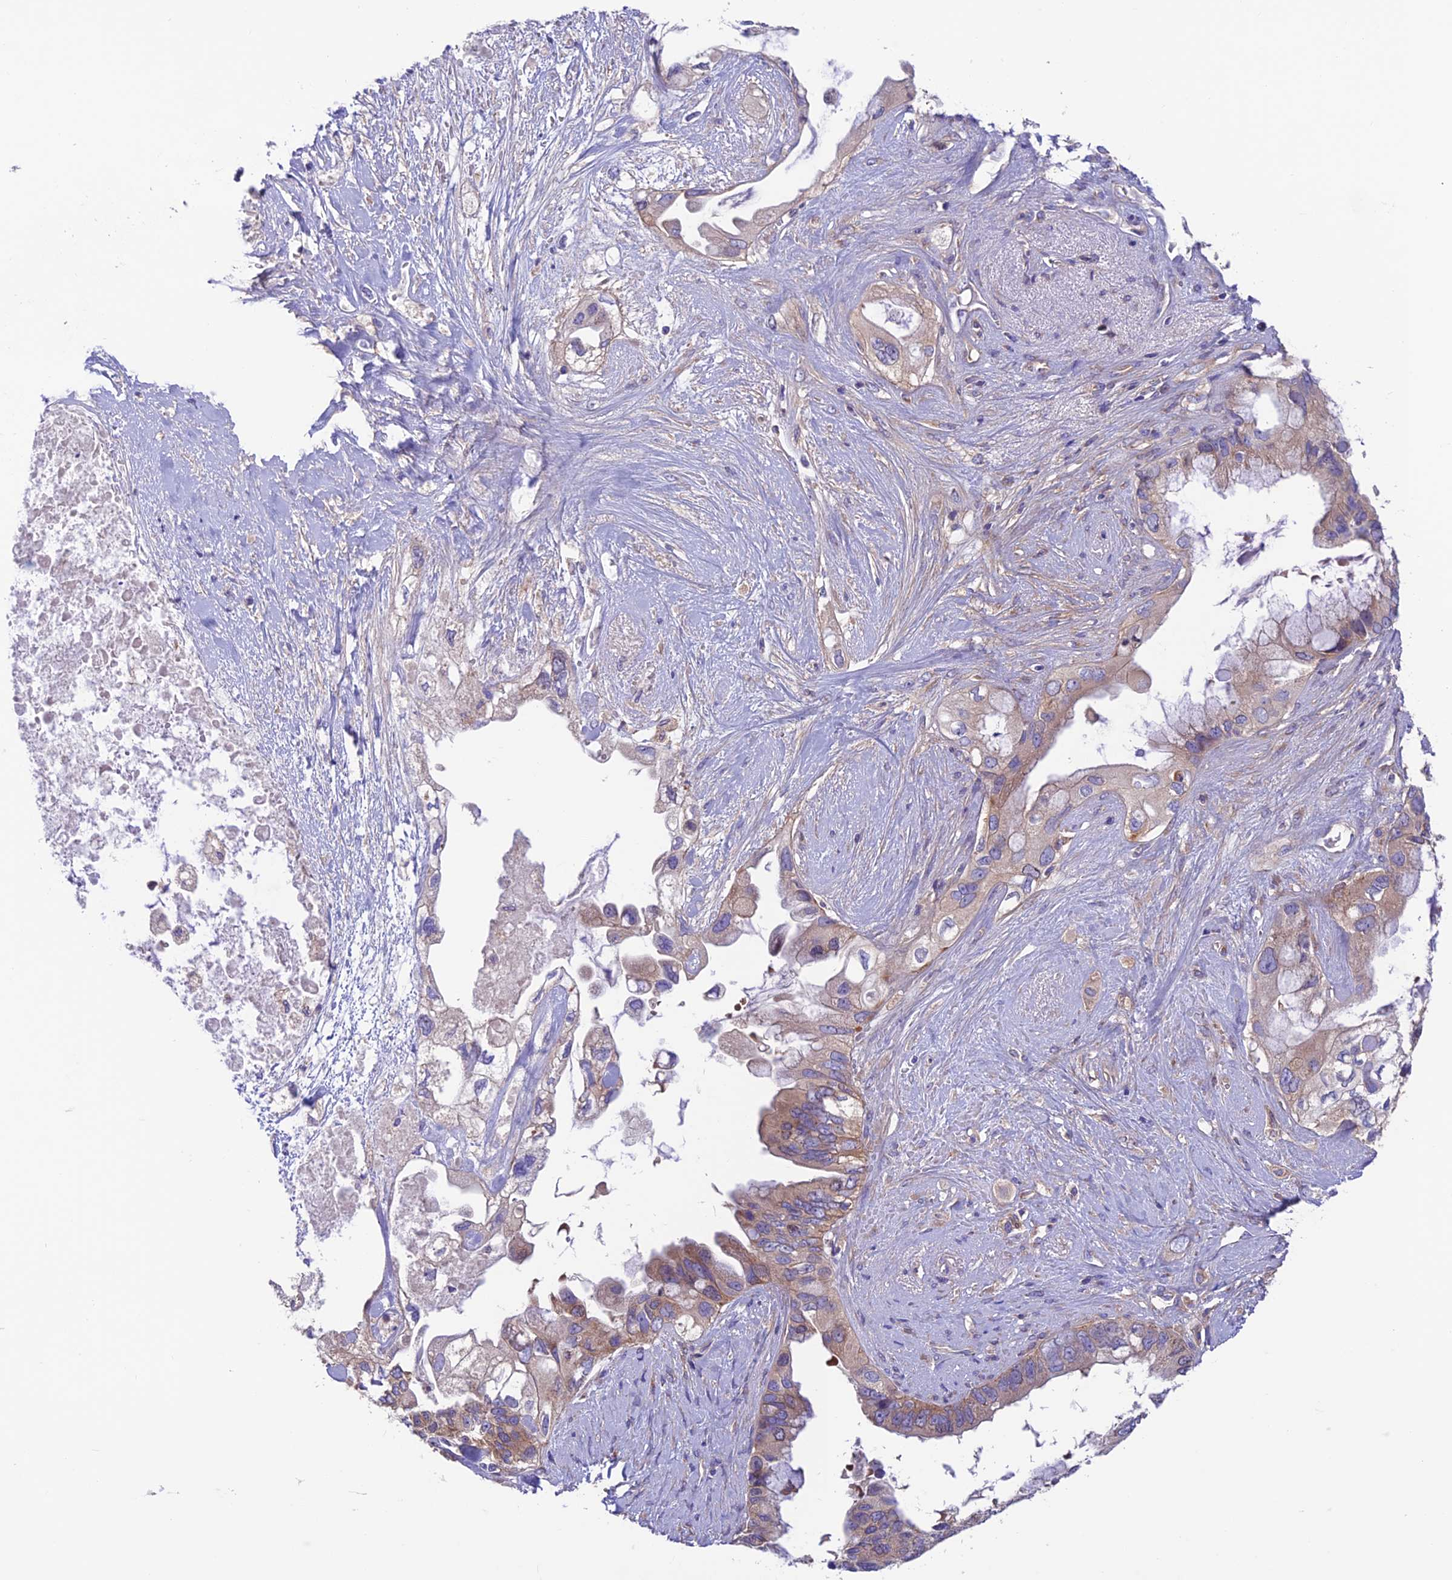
{"staining": {"intensity": "moderate", "quantity": ">75%", "location": "cytoplasmic/membranous"}, "tissue": "pancreatic cancer", "cell_type": "Tumor cells", "image_type": "cancer", "snomed": [{"axis": "morphology", "description": "Adenocarcinoma, NOS"}, {"axis": "topography", "description": "Pancreas"}], "caption": "This histopathology image demonstrates pancreatic adenocarcinoma stained with IHC to label a protein in brown. The cytoplasmic/membranous of tumor cells show moderate positivity for the protein. Nuclei are counter-stained blue.", "gene": "VPS16", "patient": {"sex": "female", "age": 56}}